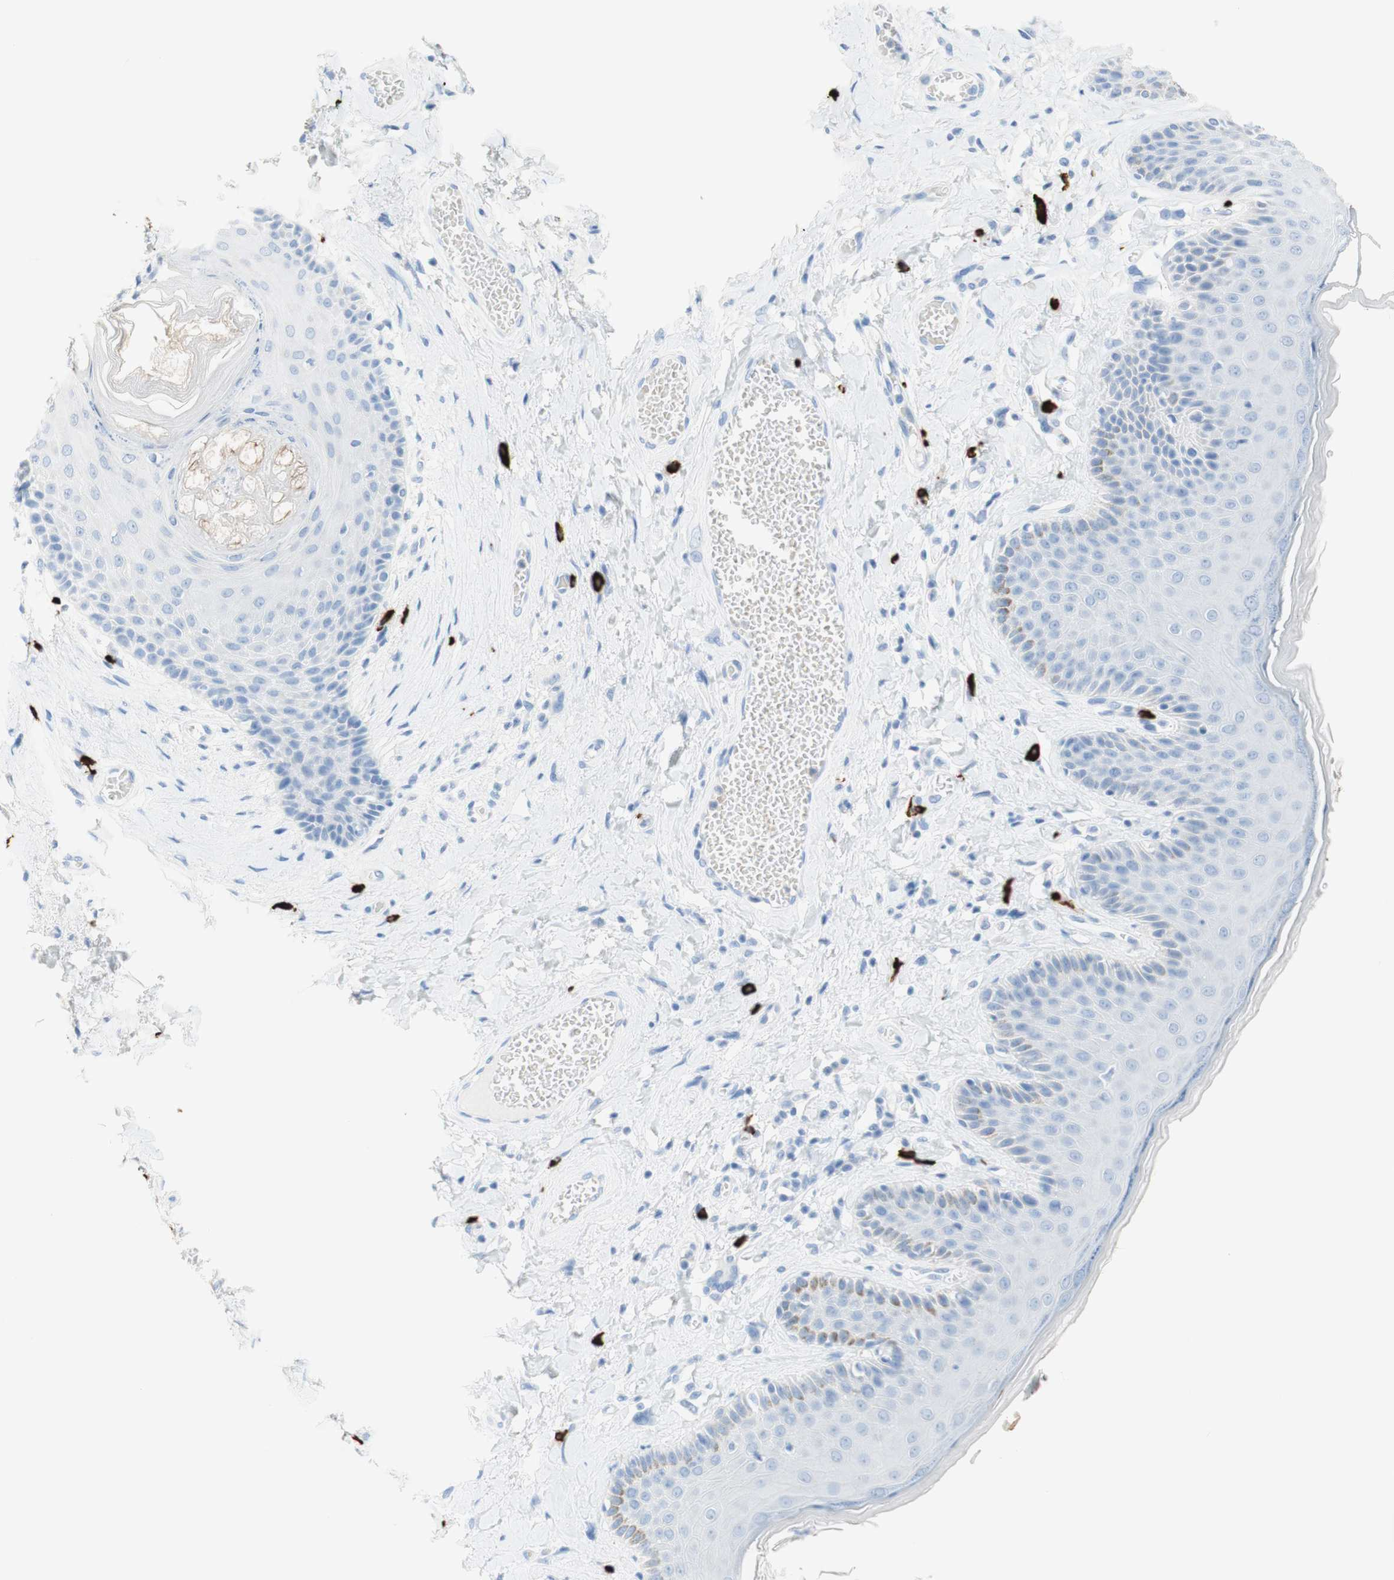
{"staining": {"intensity": "weak", "quantity": "<25%", "location": "cytoplasmic/membranous"}, "tissue": "skin", "cell_type": "Epidermal cells", "image_type": "normal", "snomed": [{"axis": "morphology", "description": "Normal tissue, NOS"}, {"axis": "topography", "description": "Anal"}], "caption": "This is a image of immunohistochemistry staining of benign skin, which shows no expression in epidermal cells.", "gene": "CEACAM1", "patient": {"sex": "male", "age": 69}}